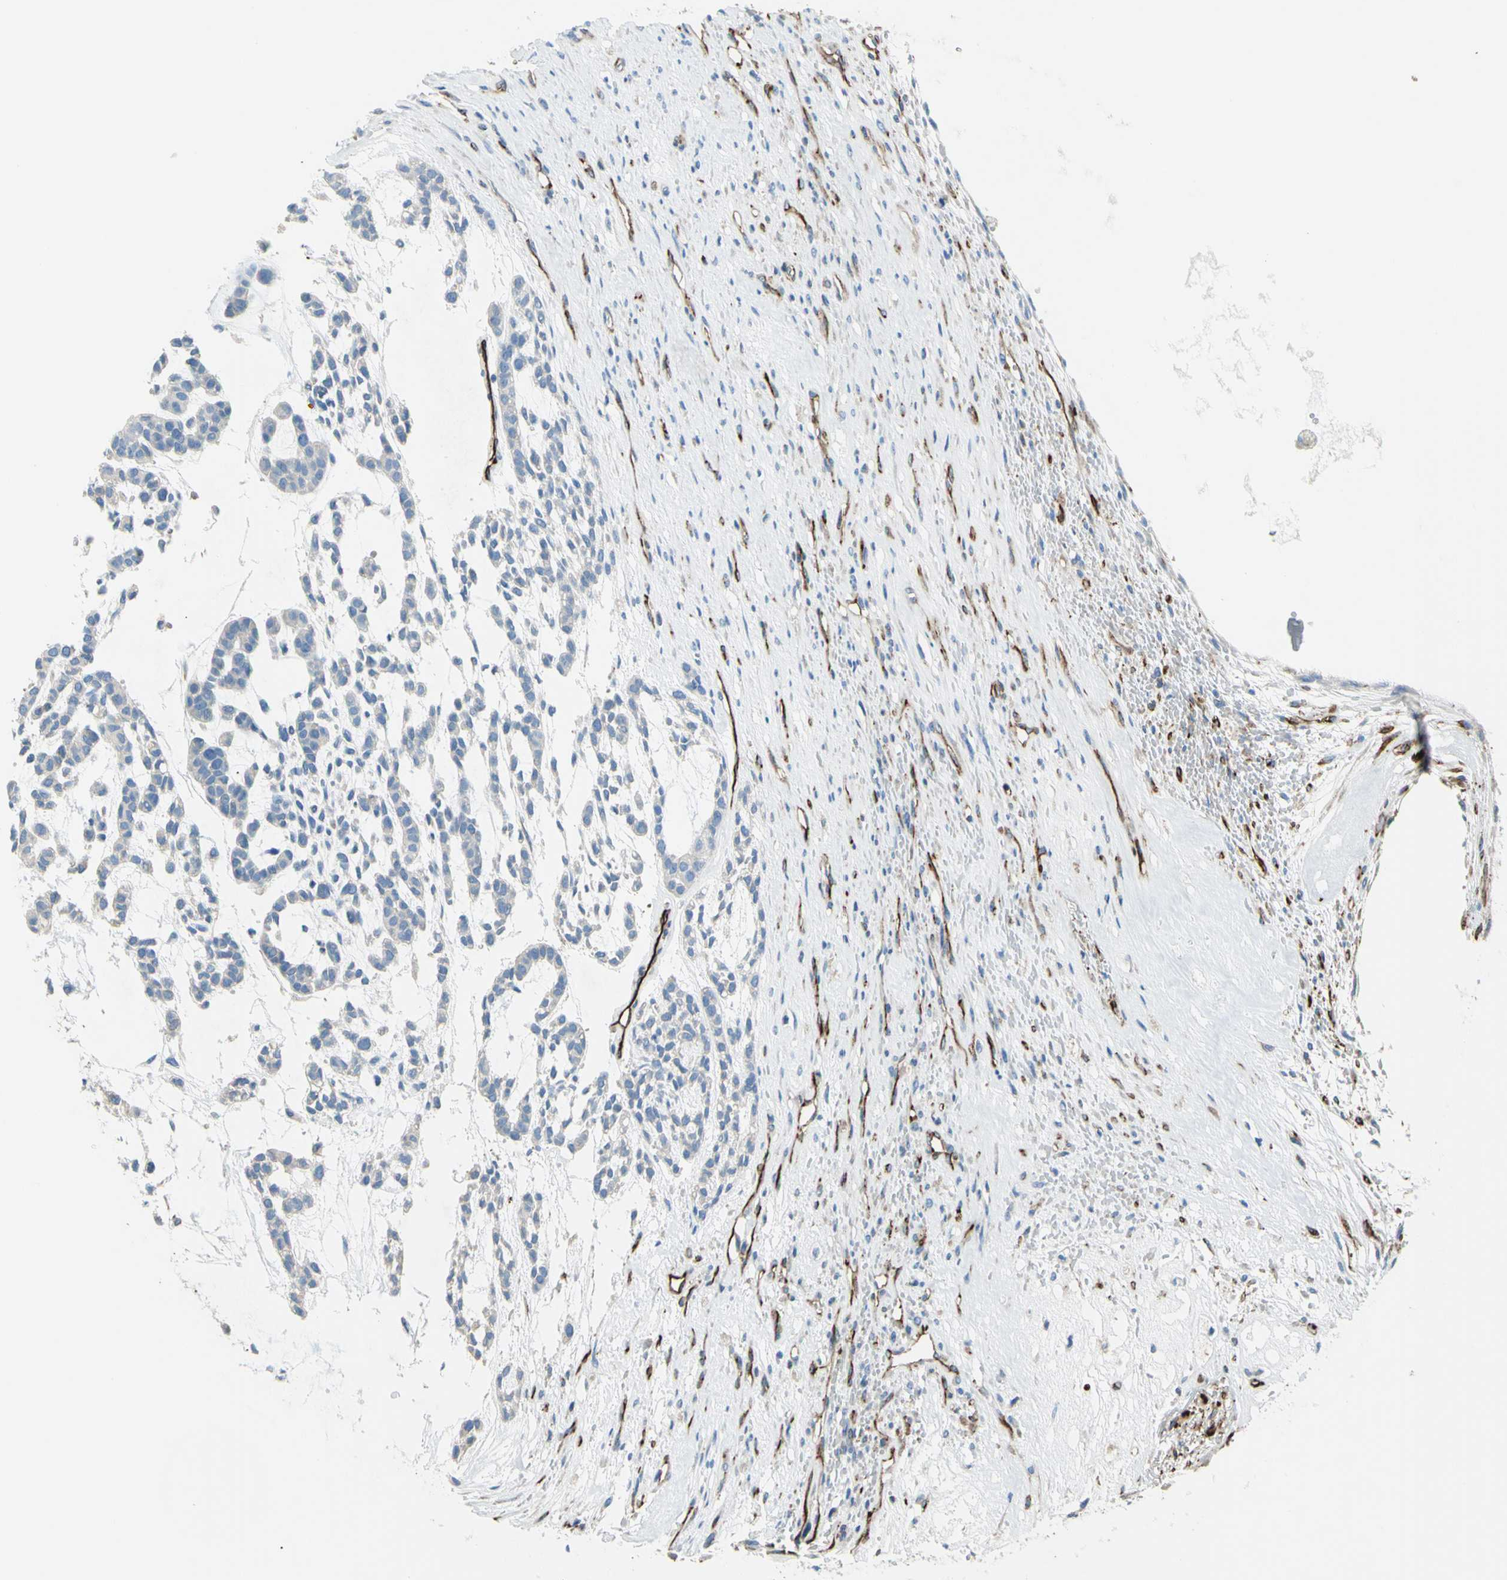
{"staining": {"intensity": "negative", "quantity": "none", "location": "none"}, "tissue": "head and neck cancer", "cell_type": "Tumor cells", "image_type": "cancer", "snomed": [{"axis": "morphology", "description": "Adenocarcinoma, NOS"}, {"axis": "morphology", "description": "Adenoma, NOS"}, {"axis": "topography", "description": "Head-Neck"}], "caption": "Head and neck cancer (adenocarcinoma) stained for a protein using immunohistochemistry (IHC) shows no expression tumor cells.", "gene": "PRRG2", "patient": {"sex": "female", "age": 55}}